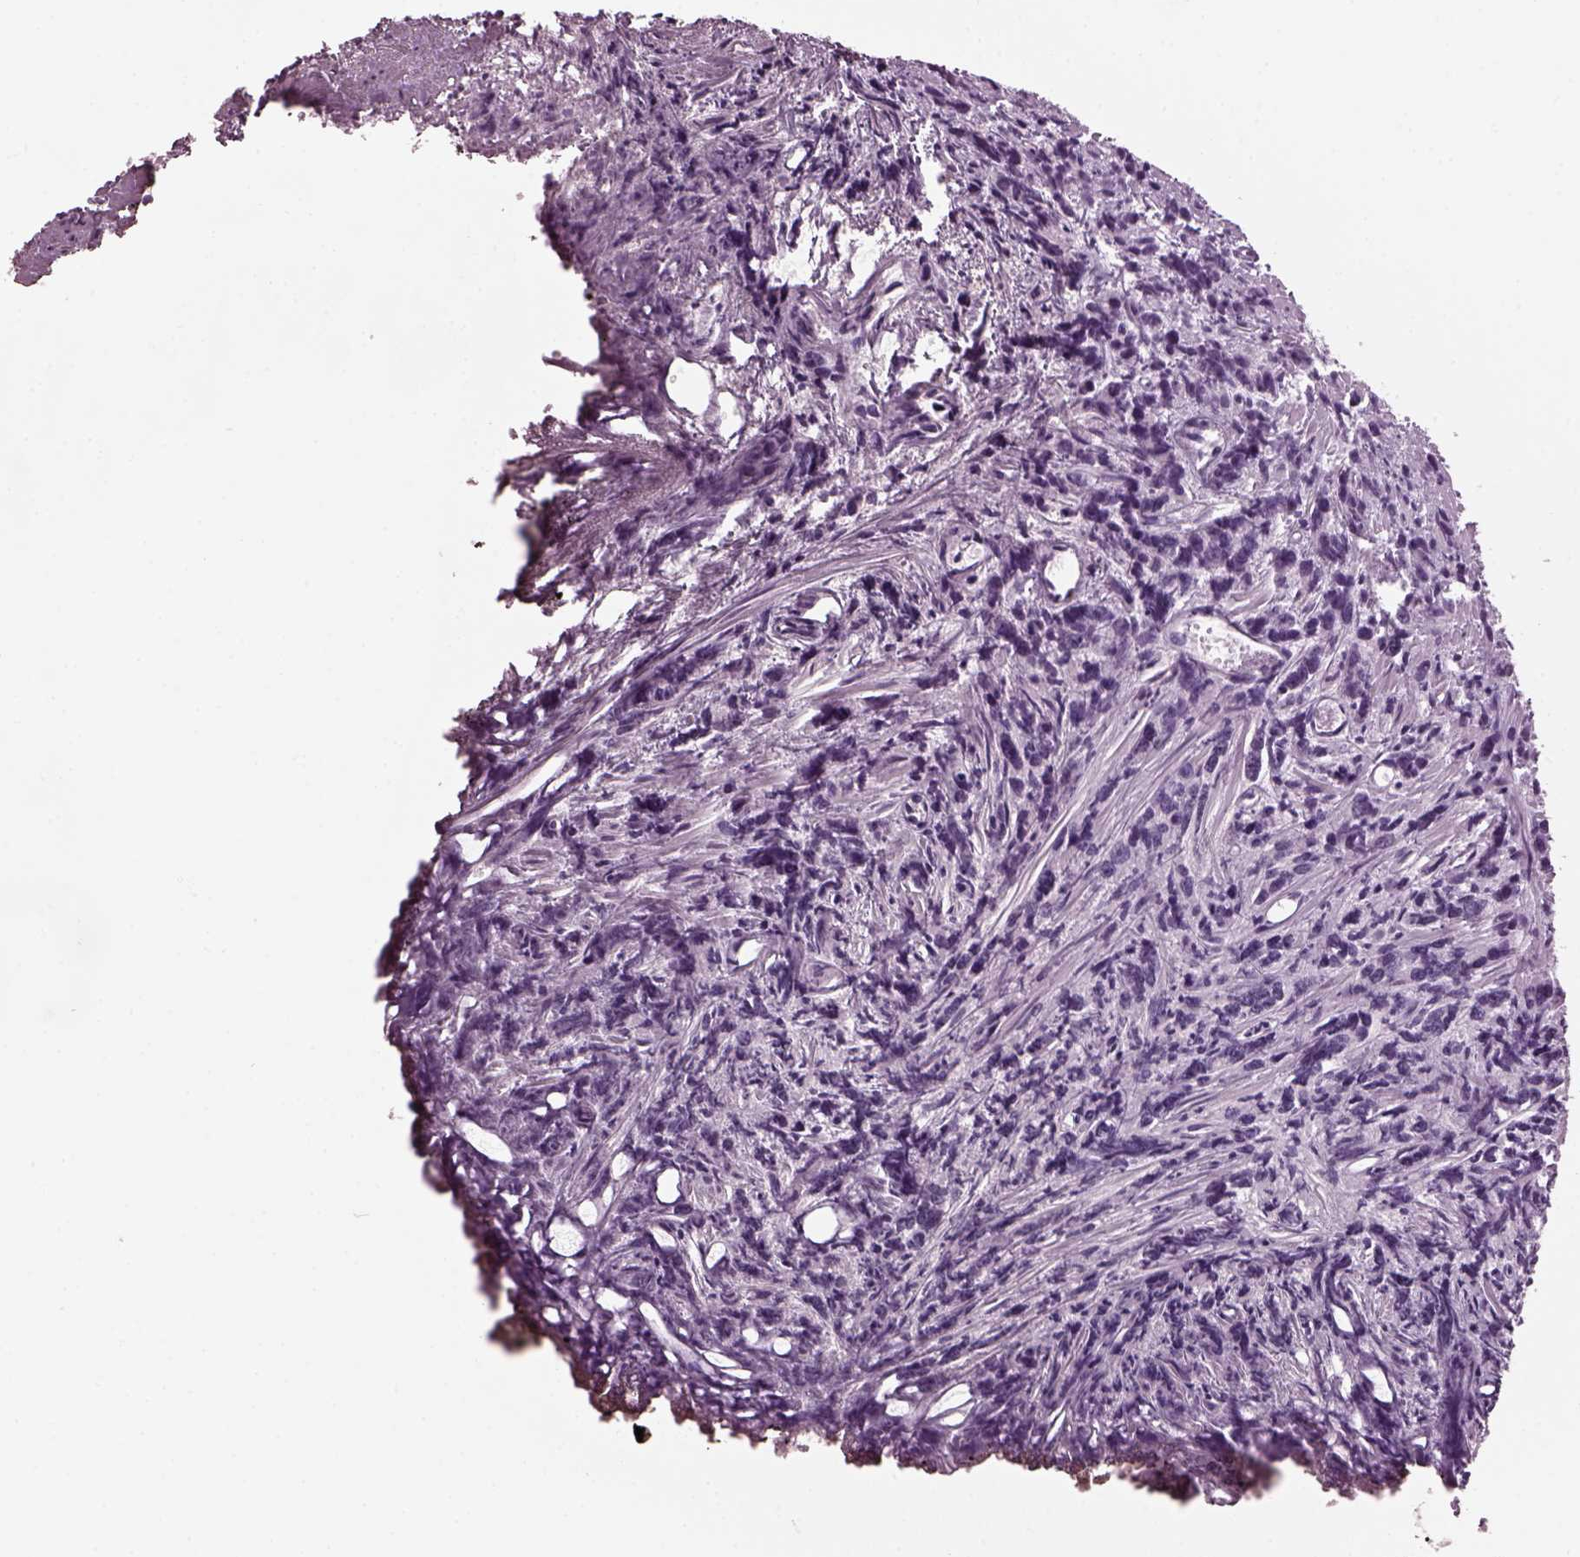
{"staining": {"intensity": "negative", "quantity": "none", "location": "none"}, "tissue": "prostate cancer", "cell_type": "Tumor cells", "image_type": "cancer", "snomed": [{"axis": "morphology", "description": "Adenocarcinoma, High grade"}, {"axis": "topography", "description": "Prostate"}], "caption": "IHC micrograph of neoplastic tissue: high-grade adenocarcinoma (prostate) stained with DAB displays no significant protein positivity in tumor cells.", "gene": "KRTAP3-2", "patient": {"sex": "male", "age": 77}}